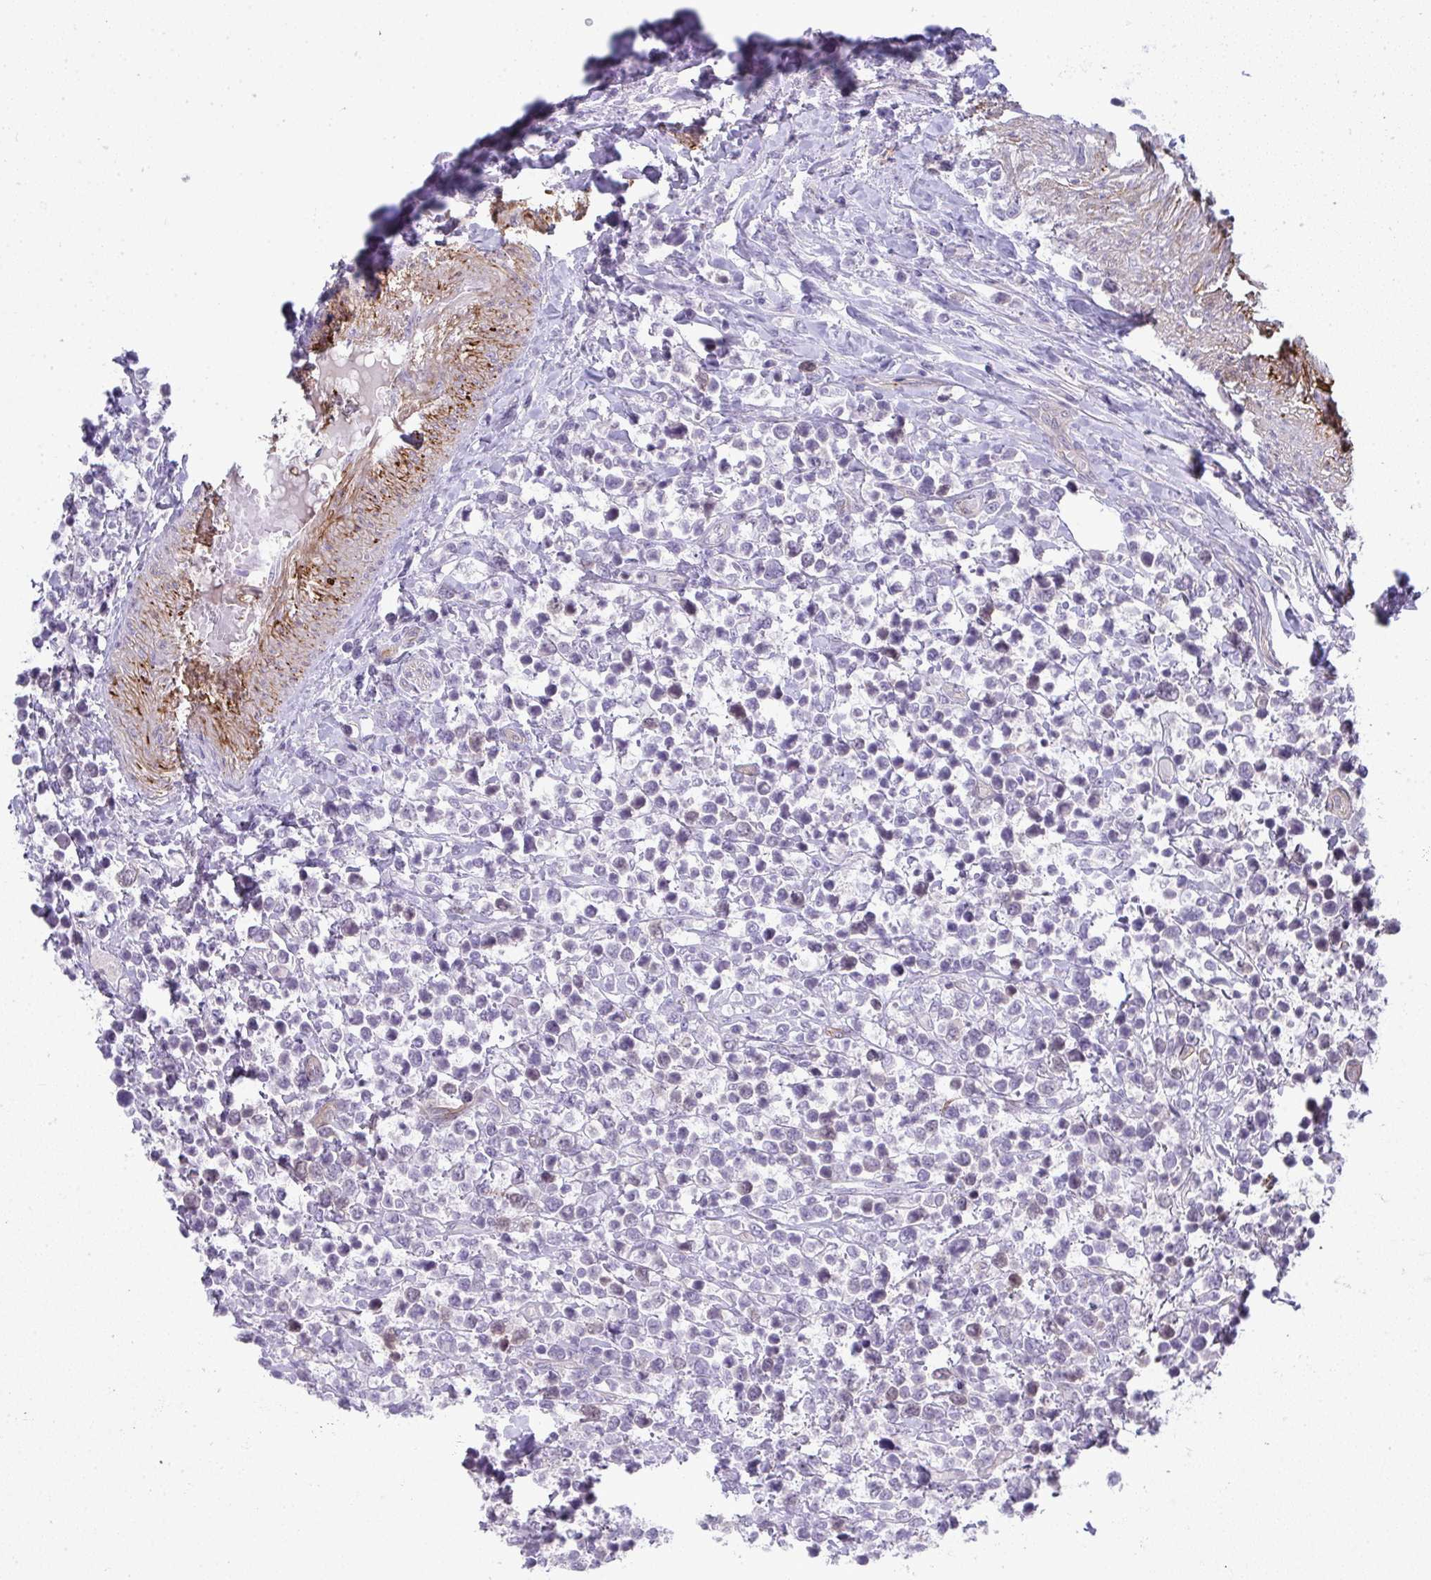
{"staining": {"intensity": "weak", "quantity": "<25%", "location": "cytoplasmic/membranous,nuclear"}, "tissue": "lymphoma", "cell_type": "Tumor cells", "image_type": "cancer", "snomed": [{"axis": "morphology", "description": "Malignant lymphoma, non-Hodgkin's type, High grade"}, {"axis": "topography", "description": "Soft tissue"}], "caption": "The photomicrograph demonstrates no staining of tumor cells in lymphoma.", "gene": "UBE2S", "patient": {"sex": "female", "age": 56}}